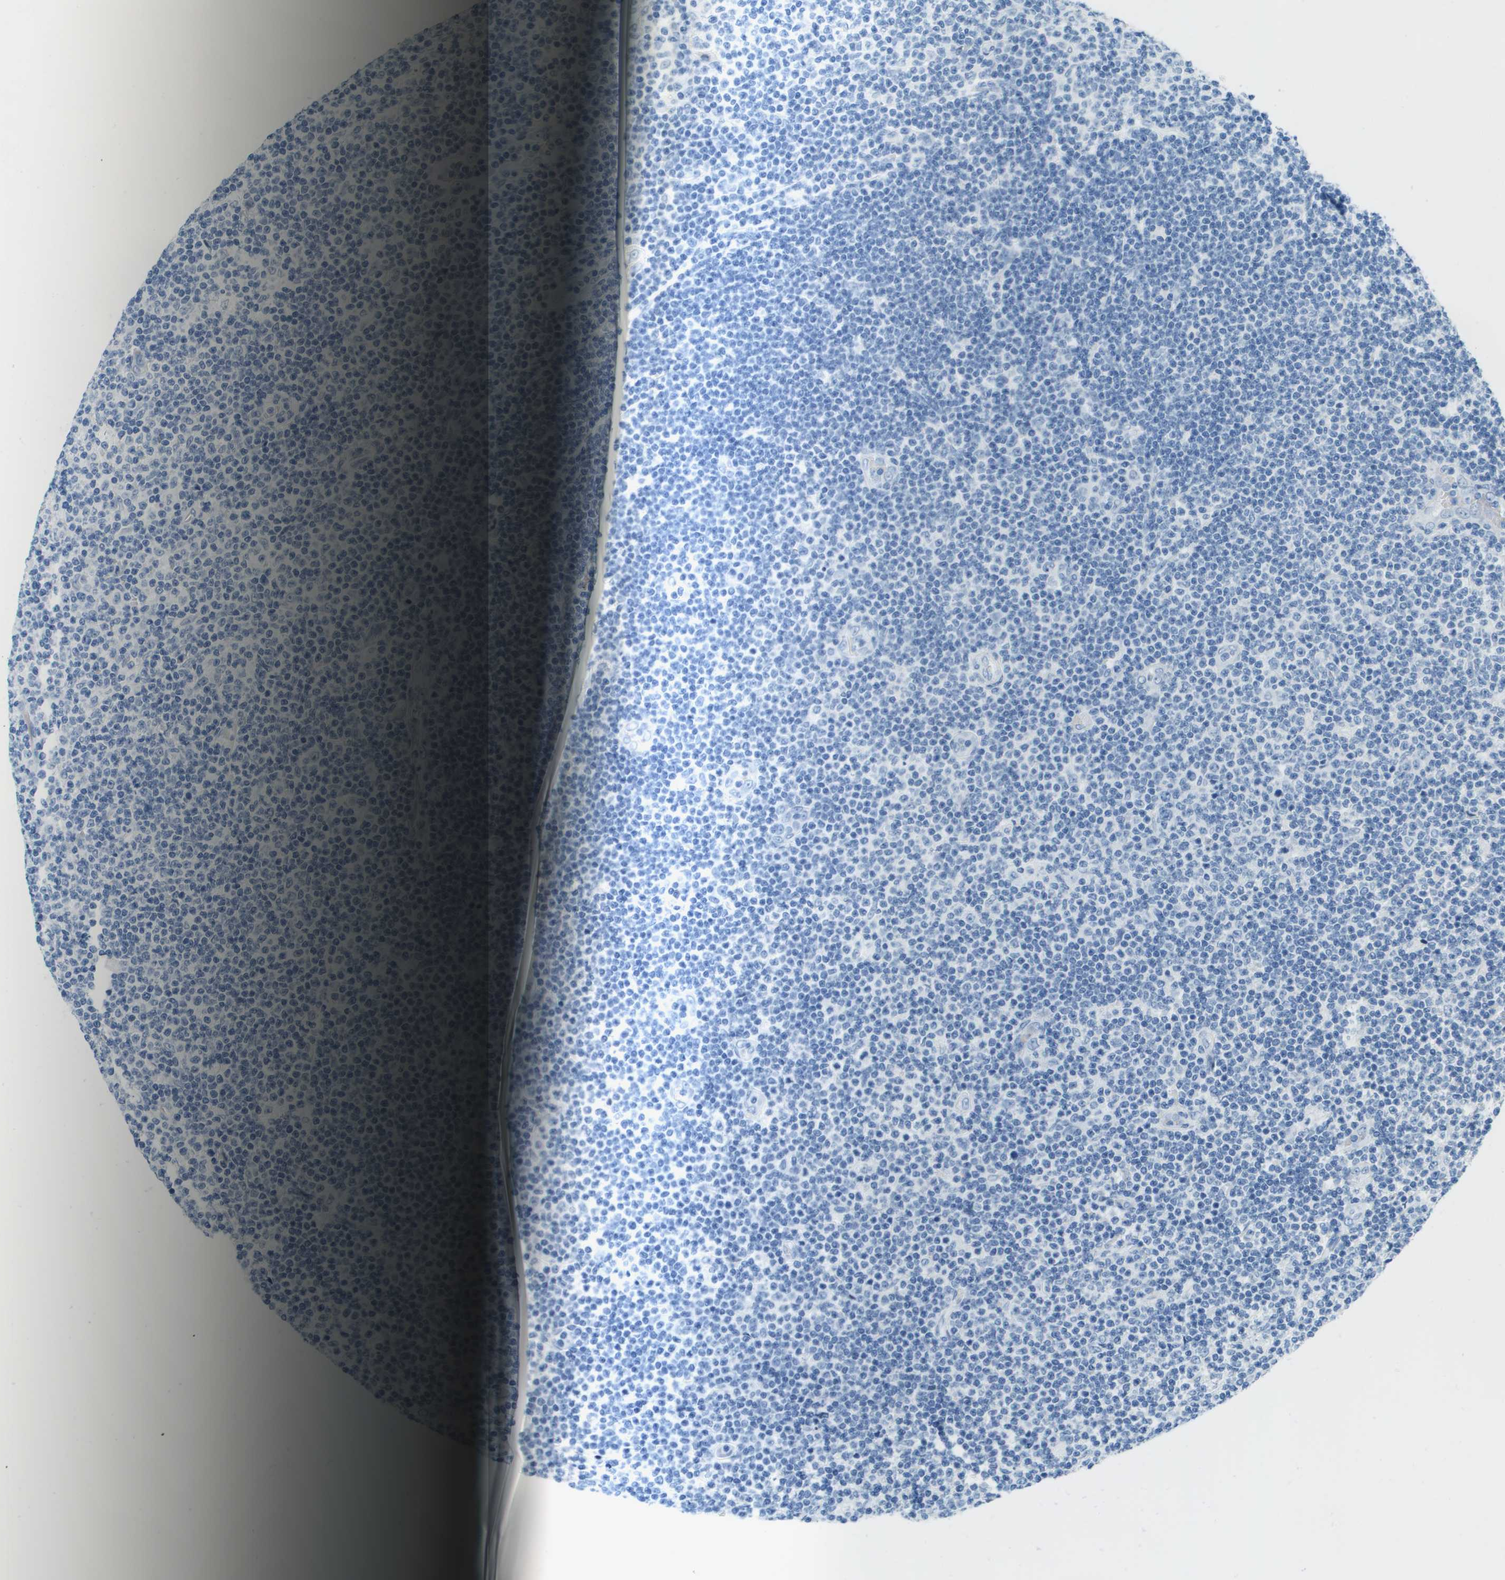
{"staining": {"intensity": "negative", "quantity": "none", "location": "none"}, "tissue": "lymphoma", "cell_type": "Tumor cells", "image_type": "cancer", "snomed": [{"axis": "morphology", "description": "Malignant lymphoma, non-Hodgkin's type, Low grade"}, {"axis": "topography", "description": "Lymph node"}], "caption": "Immunohistochemistry (IHC) histopathology image of neoplastic tissue: malignant lymphoma, non-Hodgkin's type (low-grade) stained with DAB reveals no significant protein expression in tumor cells.", "gene": "CDHR2", "patient": {"sex": "male", "age": 83}}